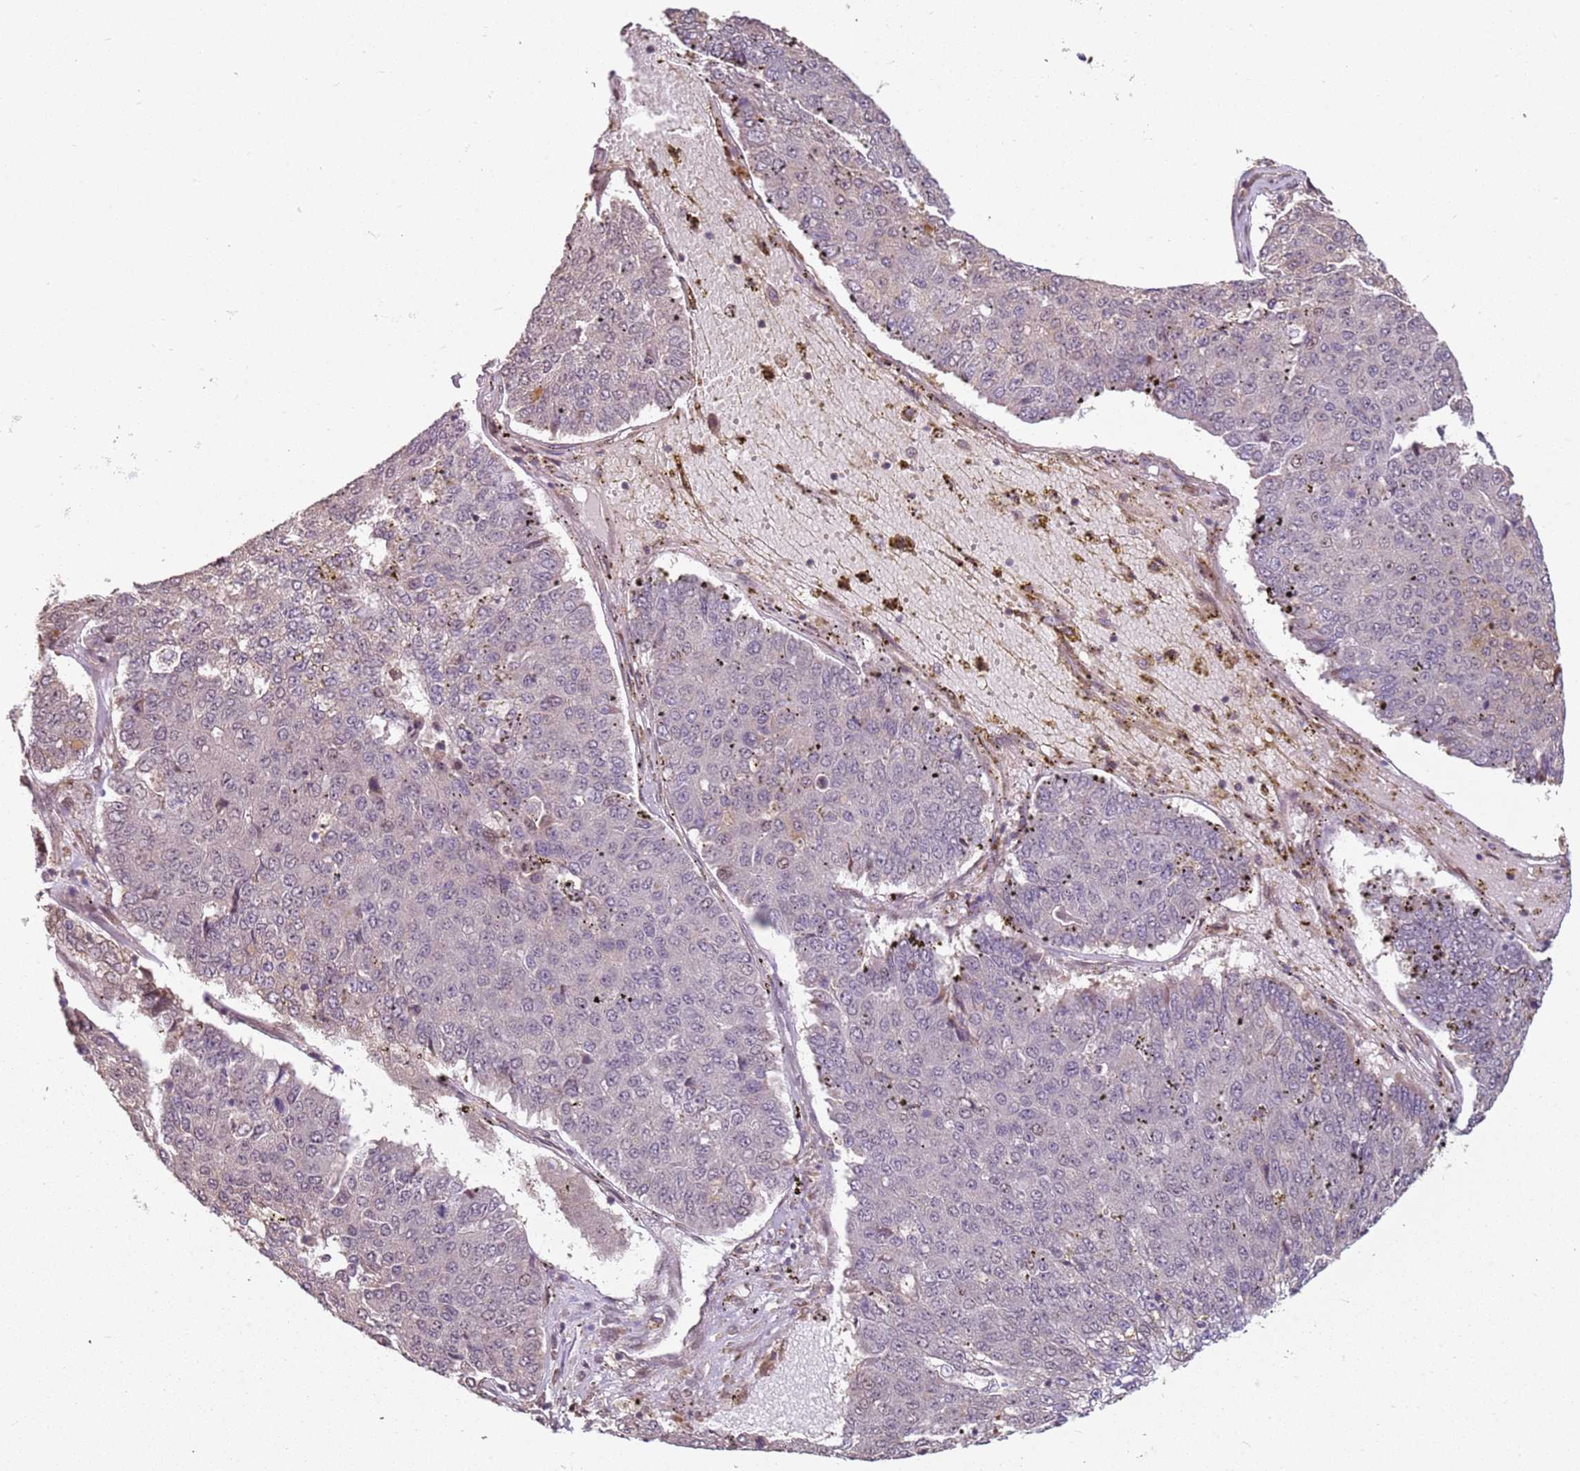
{"staining": {"intensity": "negative", "quantity": "none", "location": "none"}, "tissue": "pancreatic cancer", "cell_type": "Tumor cells", "image_type": "cancer", "snomed": [{"axis": "morphology", "description": "Adenocarcinoma, NOS"}, {"axis": "topography", "description": "Pancreas"}], "caption": "A photomicrograph of pancreatic cancer stained for a protein displays no brown staining in tumor cells. (DAB (3,3'-diaminobenzidine) immunohistochemistry, high magnification).", "gene": "CHURC1", "patient": {"sex": "male", "age": 50}}